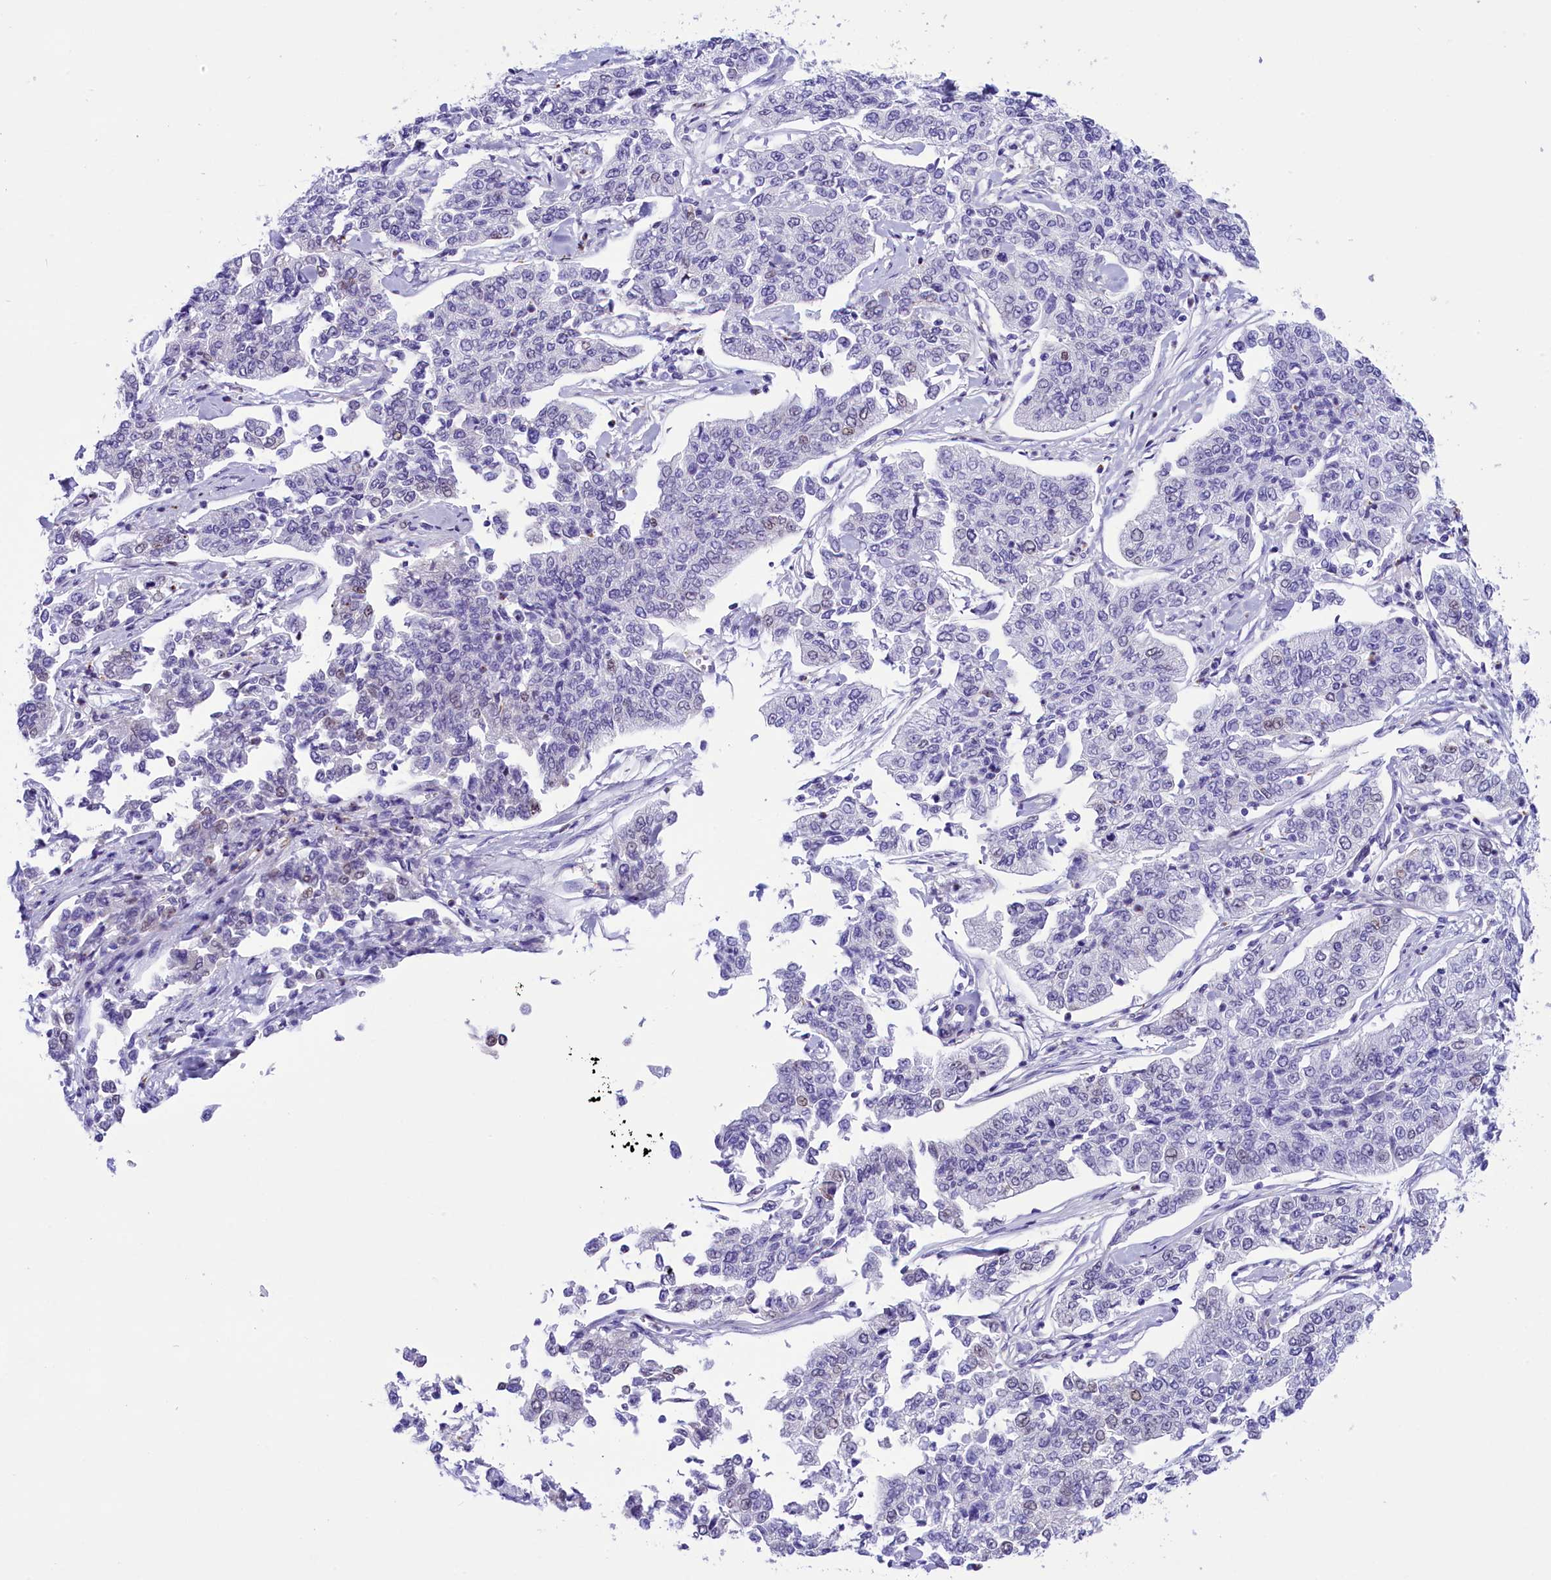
{"staining": {"intensity": "weak", "quantity": "<25%", "location": "nuclear"}, "tissue": "cervical cancer", "cell_type": "Tumor cells", "image_type": "cancer", "snomed": [{"axis": "morphology", "description": "Squamous cell carcinoma, NOS"}, {"axis": "topography", "description": "Cervix"}], "caption": "Tumor cells show no significant staining in cervical cancer (squamous cell carcinoma).", "gene": "RPS6KB1", "patient": {"sex": "female", "age": 35}}